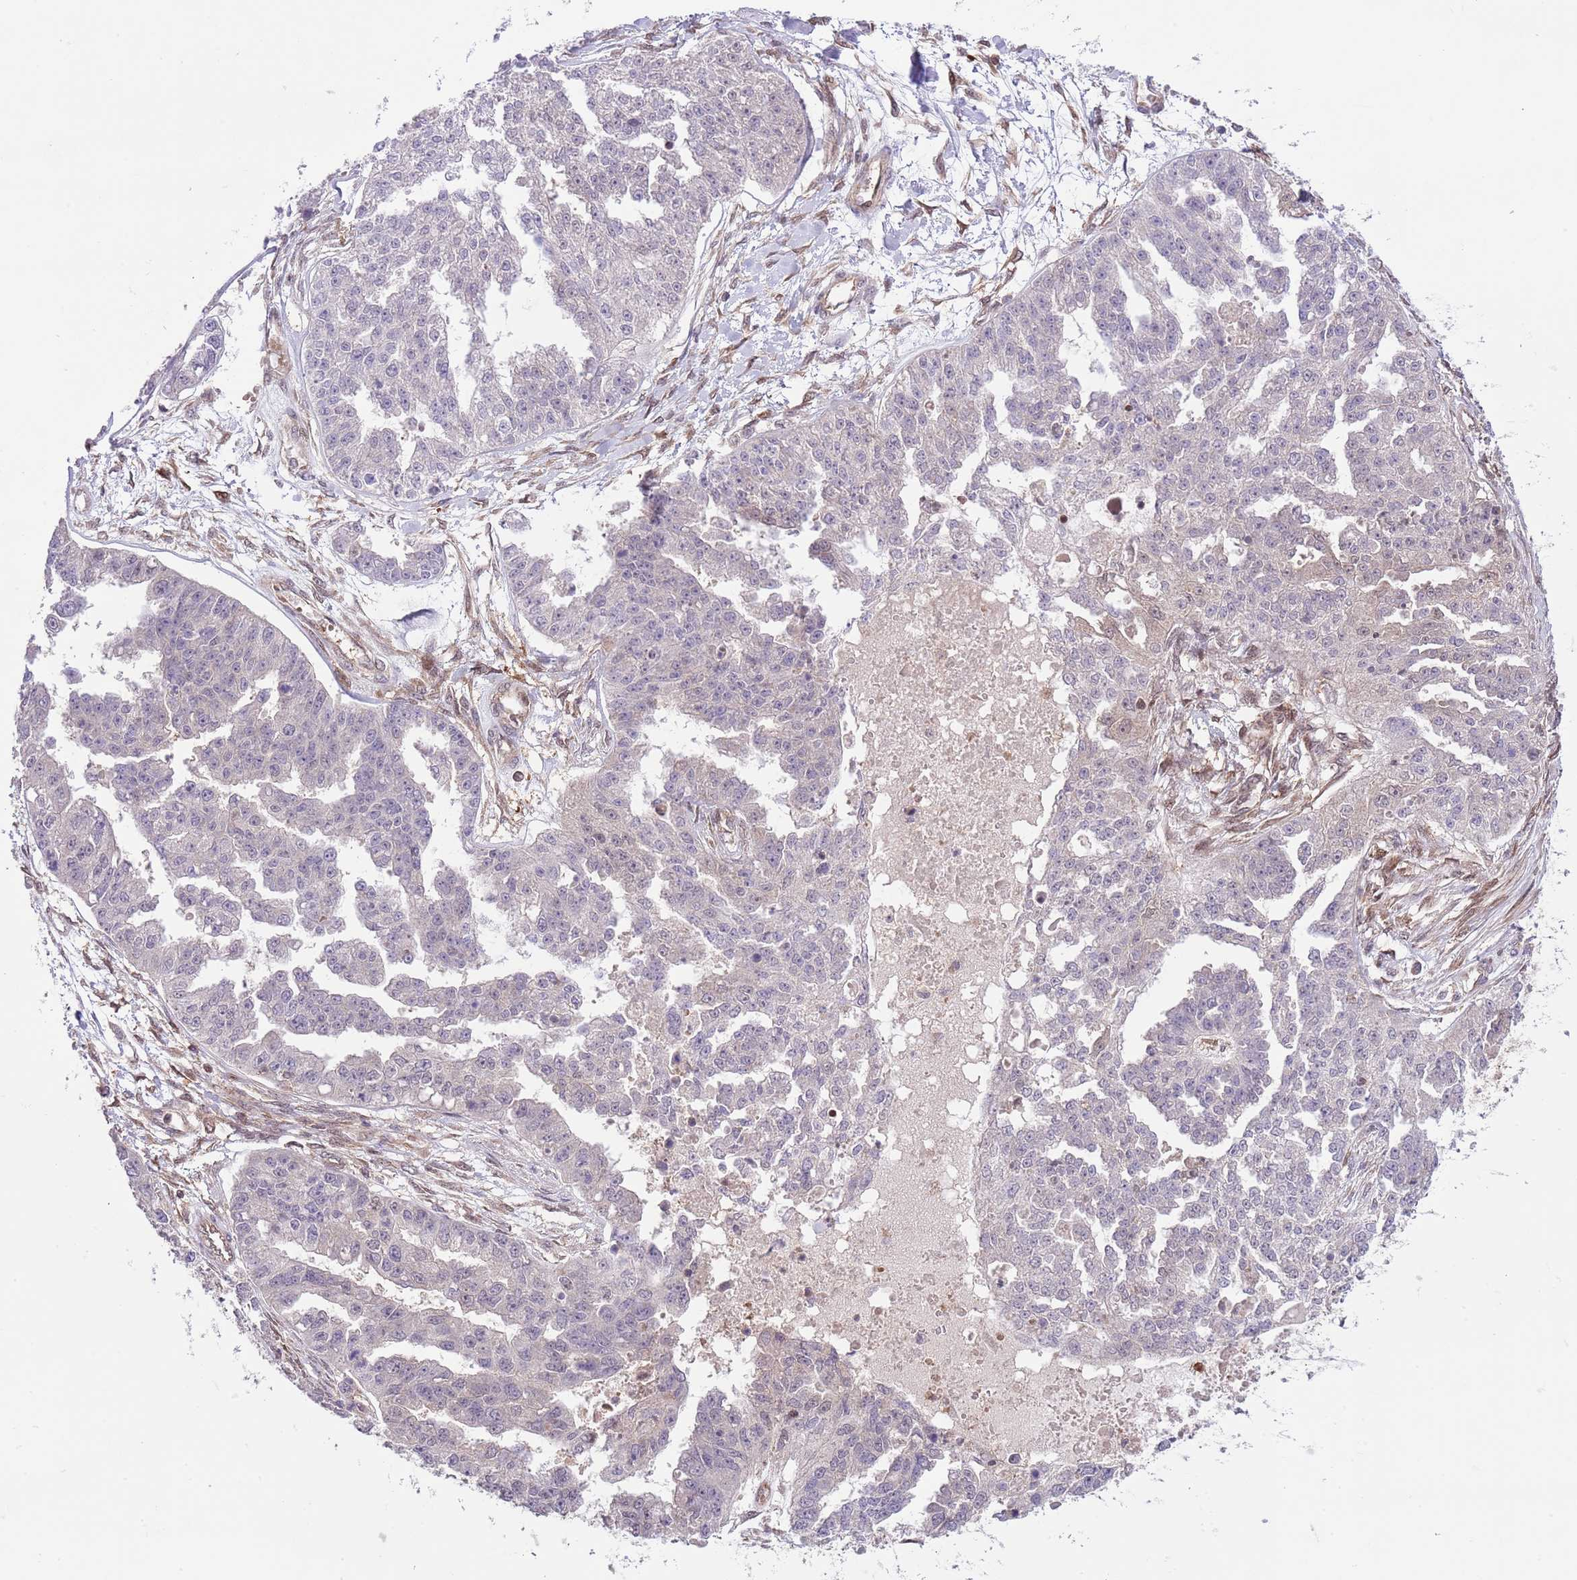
{"staining": {"intensity": "negative", "quantity": "none", "location": "none"}, "tissue": "ovarian cancer", "cell_type": "Tumor cells", "image_type": "cancer", "snomed": [{"axis": "morphology", "description": "Cystadenocarcinoma, serous, NOS"}, {"axis": "topography", "description": "Ovary"}], "caption": "Histopathology image shows no significant protein staining in tumor cells of ovarian serous cystadenocarcinoma.", "gene": "HDHD2", "patient": {"sex": "female", "age": 58}}